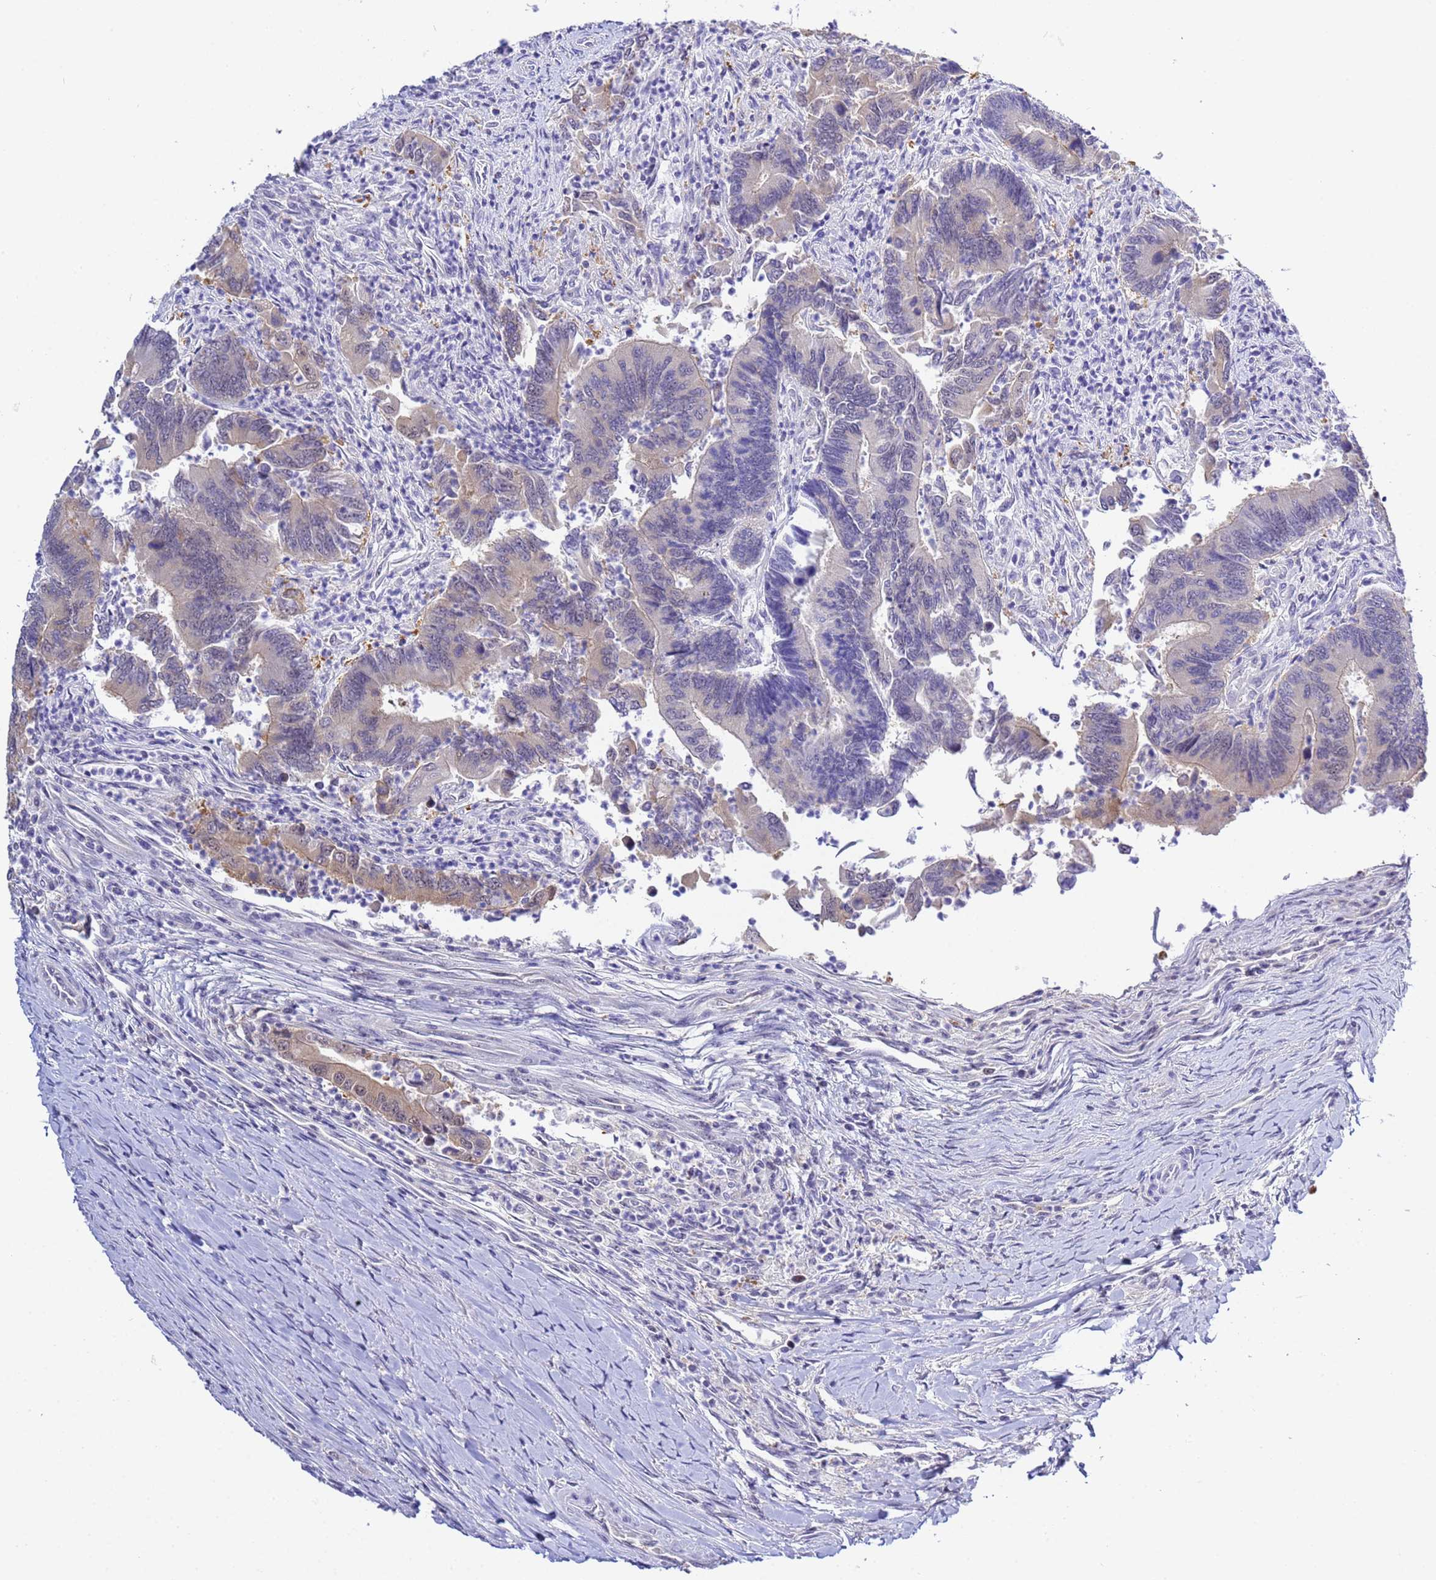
{"staining": {"intensity": "weak", "quantity": "<25%", "location": "cytoplasmic/membranous"}, "tissue": "colorectal cancer", "cell_type": "Tumor cells", "image_type": "cancer", "snomed": [{"axis": "morphology", "description": "Adenocarcinoma, NOS"}, {"axis": "topography", "description": "Colon"}], "caption": "This is an immunohistochemistry photomicrograph of colorectal adenocarcinoma. There is no expression in tumor cells.", "gene": "ACTL6B", "patient": {"sex": "female", "age": 67}}